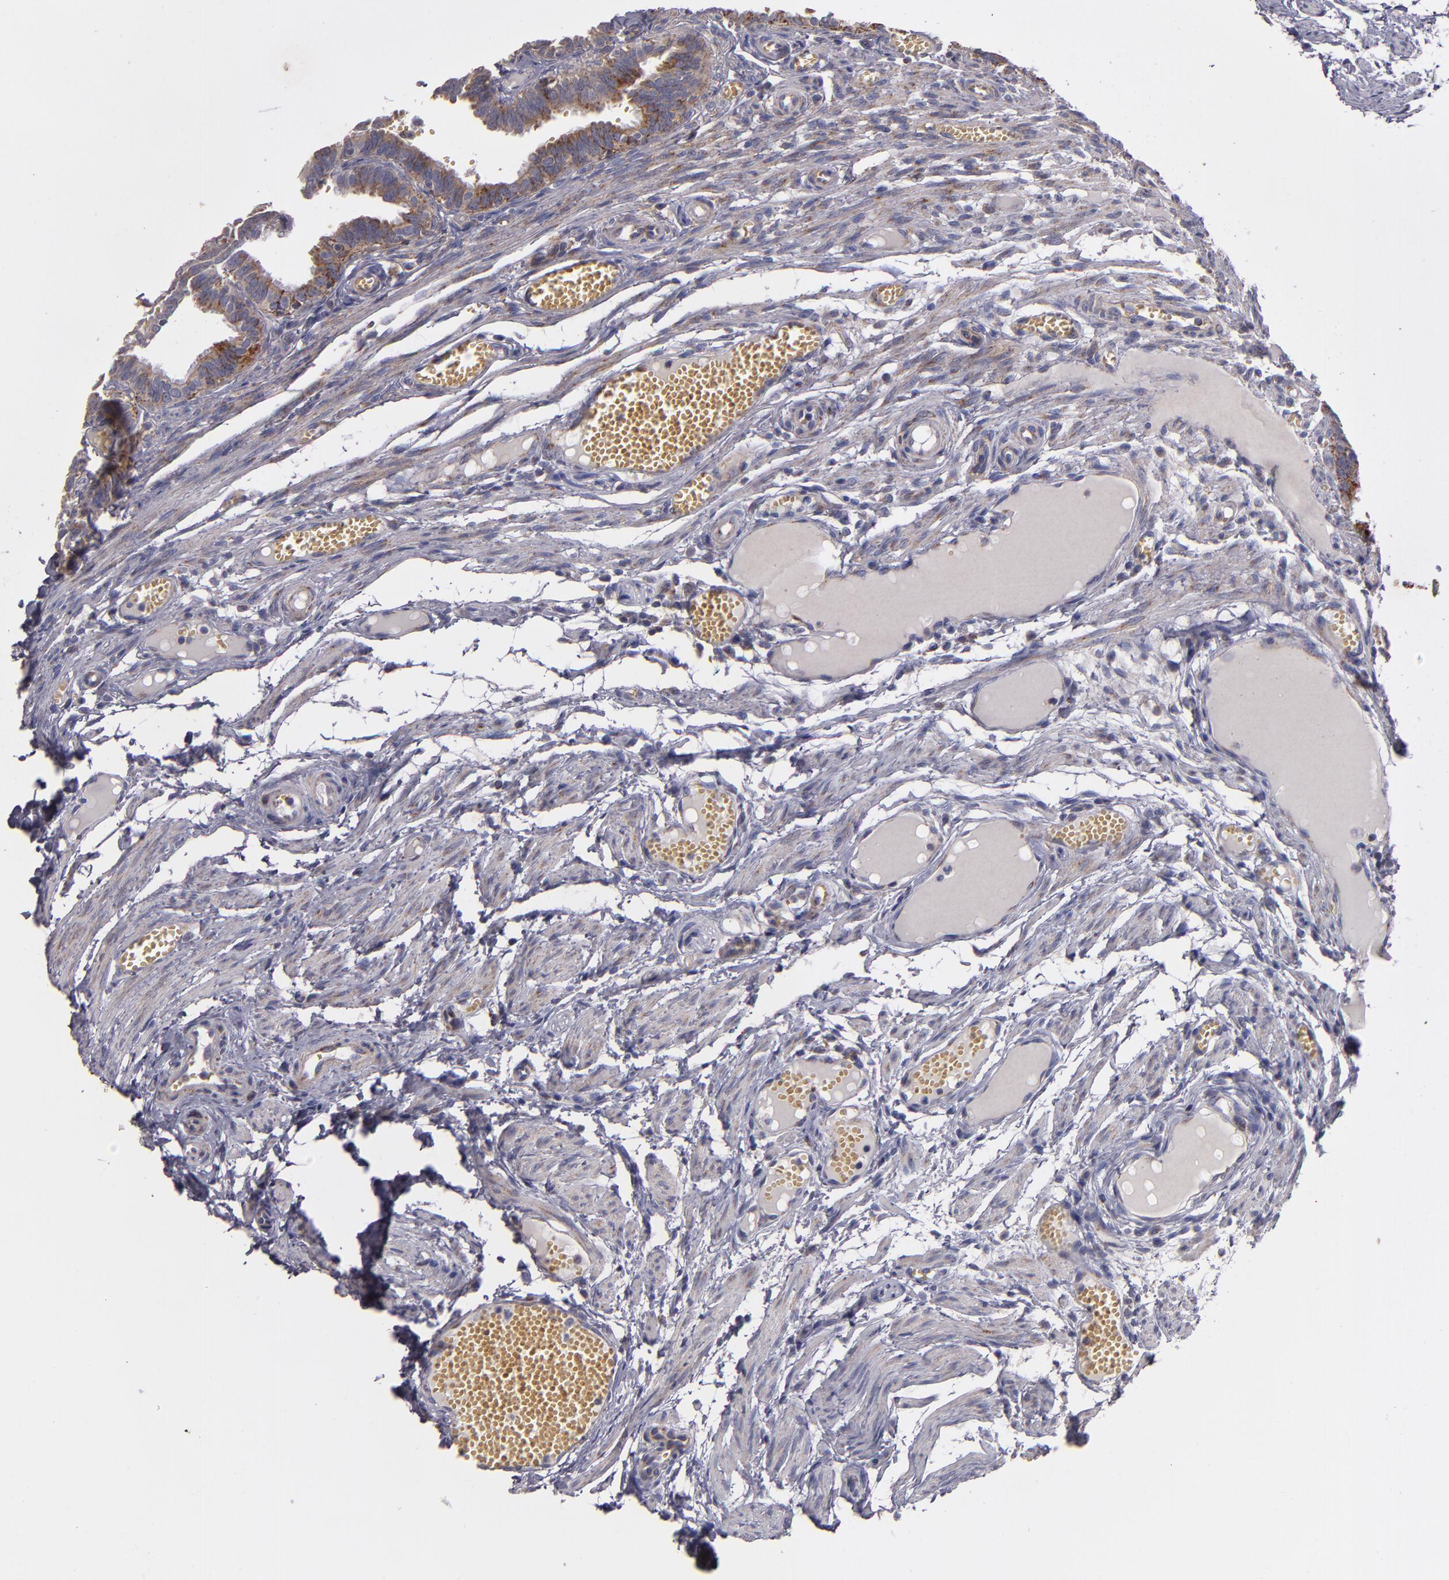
{"staining": {"intensity": "strong", "quantity": ">75%", "location": "cytoplasmic/membranous"}, "tissue": "fallopian tube", "cell_type": "Glandular cells", "image_type": "normal", "snomed": [{"axis": "morphology", "description": "Normal tissue, NOS"}, {"axis": "topography", "description": "Fallopian tube"}], "caption": "Immunohistochemistry (IHC) histopathology image of benign fallopian tube: human fallopian tube stained using immunohistochemistry reveals high levels of strong protein expression localized specifically in the cytoplasmic/membranous of glandular cells, appearing as a cytoplasmic/membranous brown color.", "gene": "CLTA", "patient": {"sex": "female", "age": 29}}